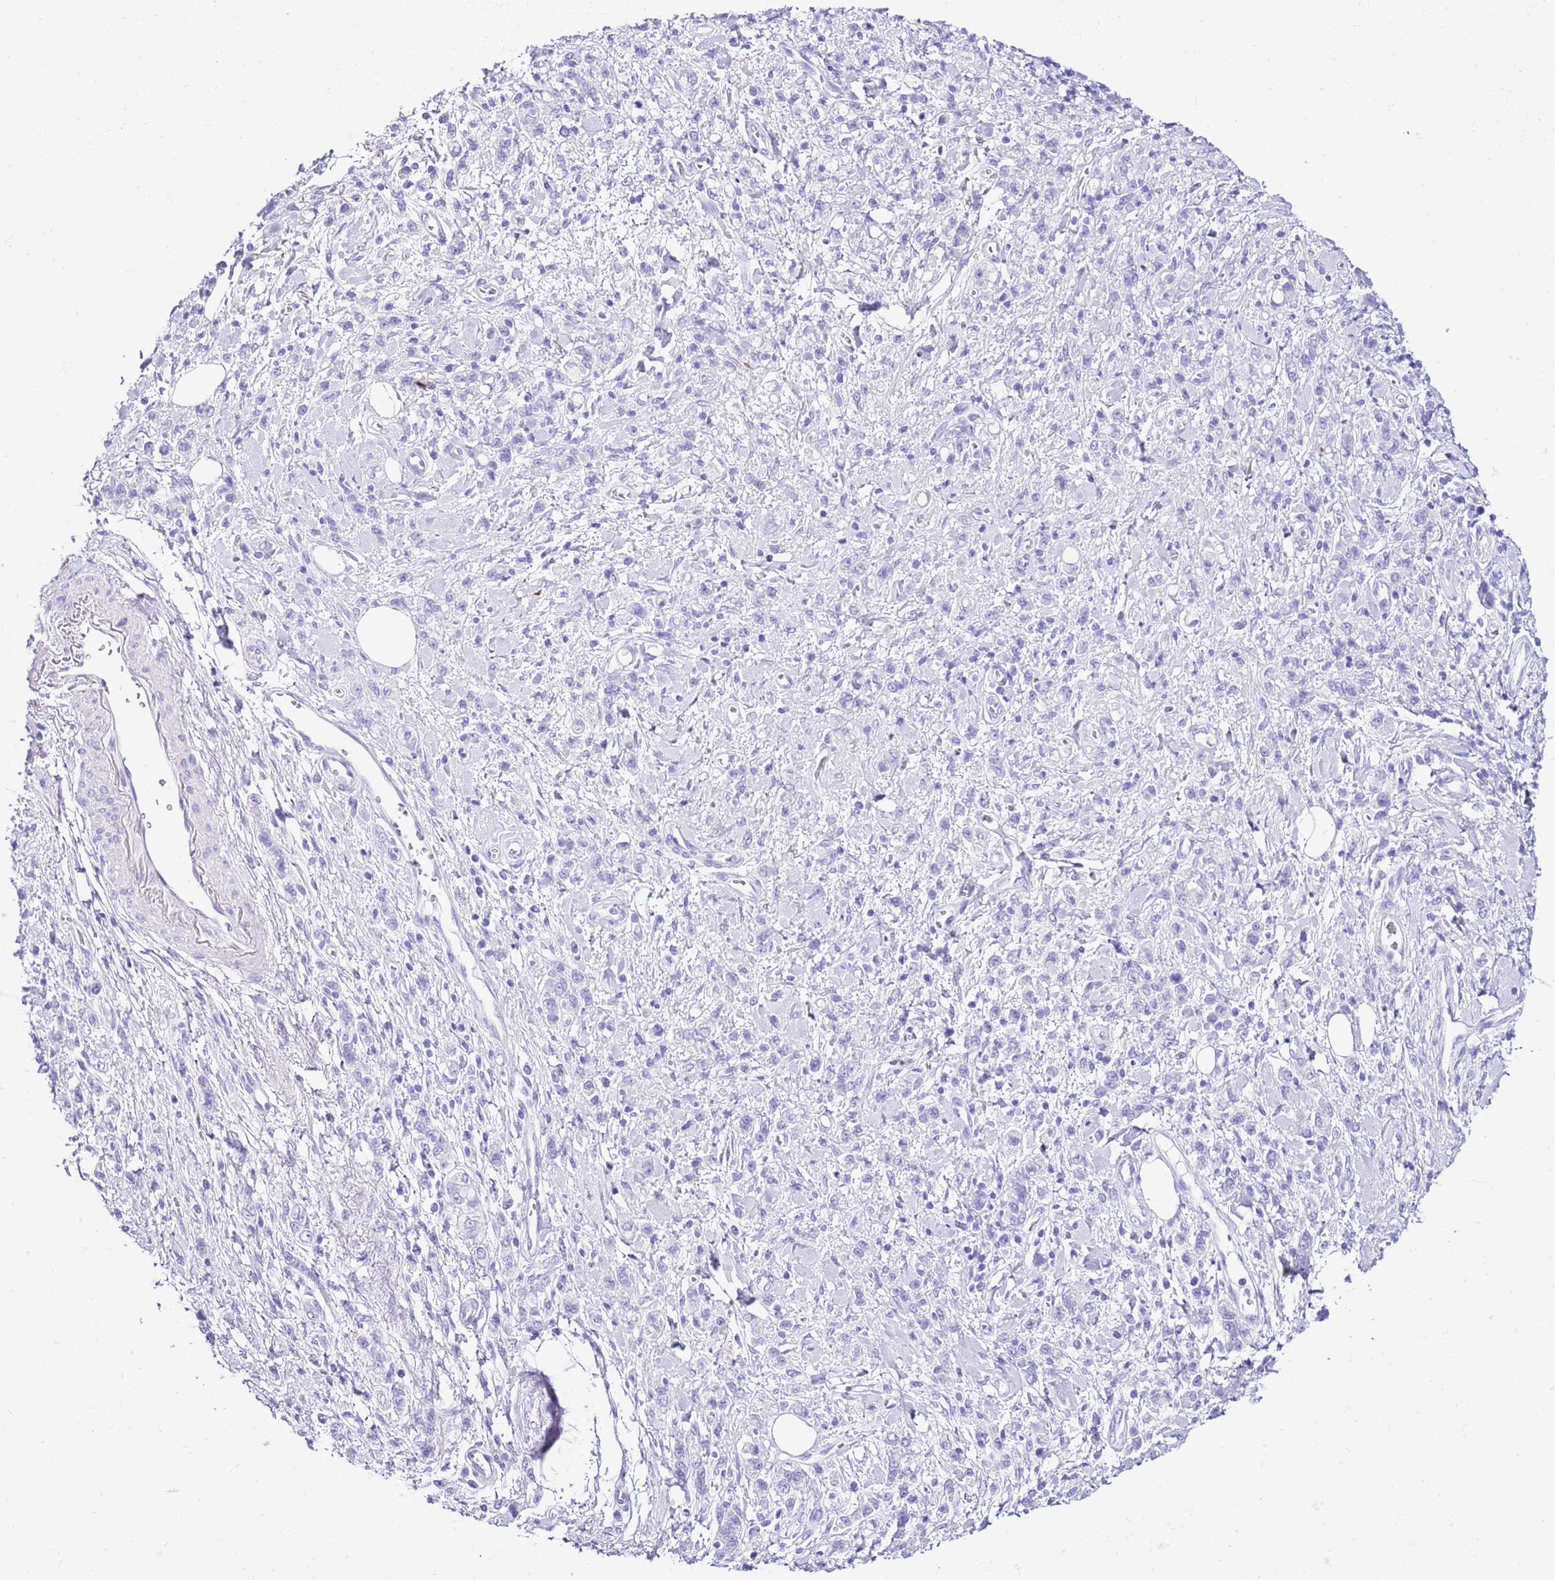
{"staining": {"intensity": "negative", "quantity": "none", "location": "none"}, "tissue": "stomach cancer", "cell_type": "Tumor cells", "image_type": "cancer", "snomed": [{"axis": "morphology", "description": "Adenocarcinoma, NOS"}, {"axis": "topography", "description": "Stomach"}], "caption": "The photomicrograph exhibits no staining of tumor cells in stomach cancer.", "gene": "KCNC1", "patient": {"sex": "male", "age": 77}}